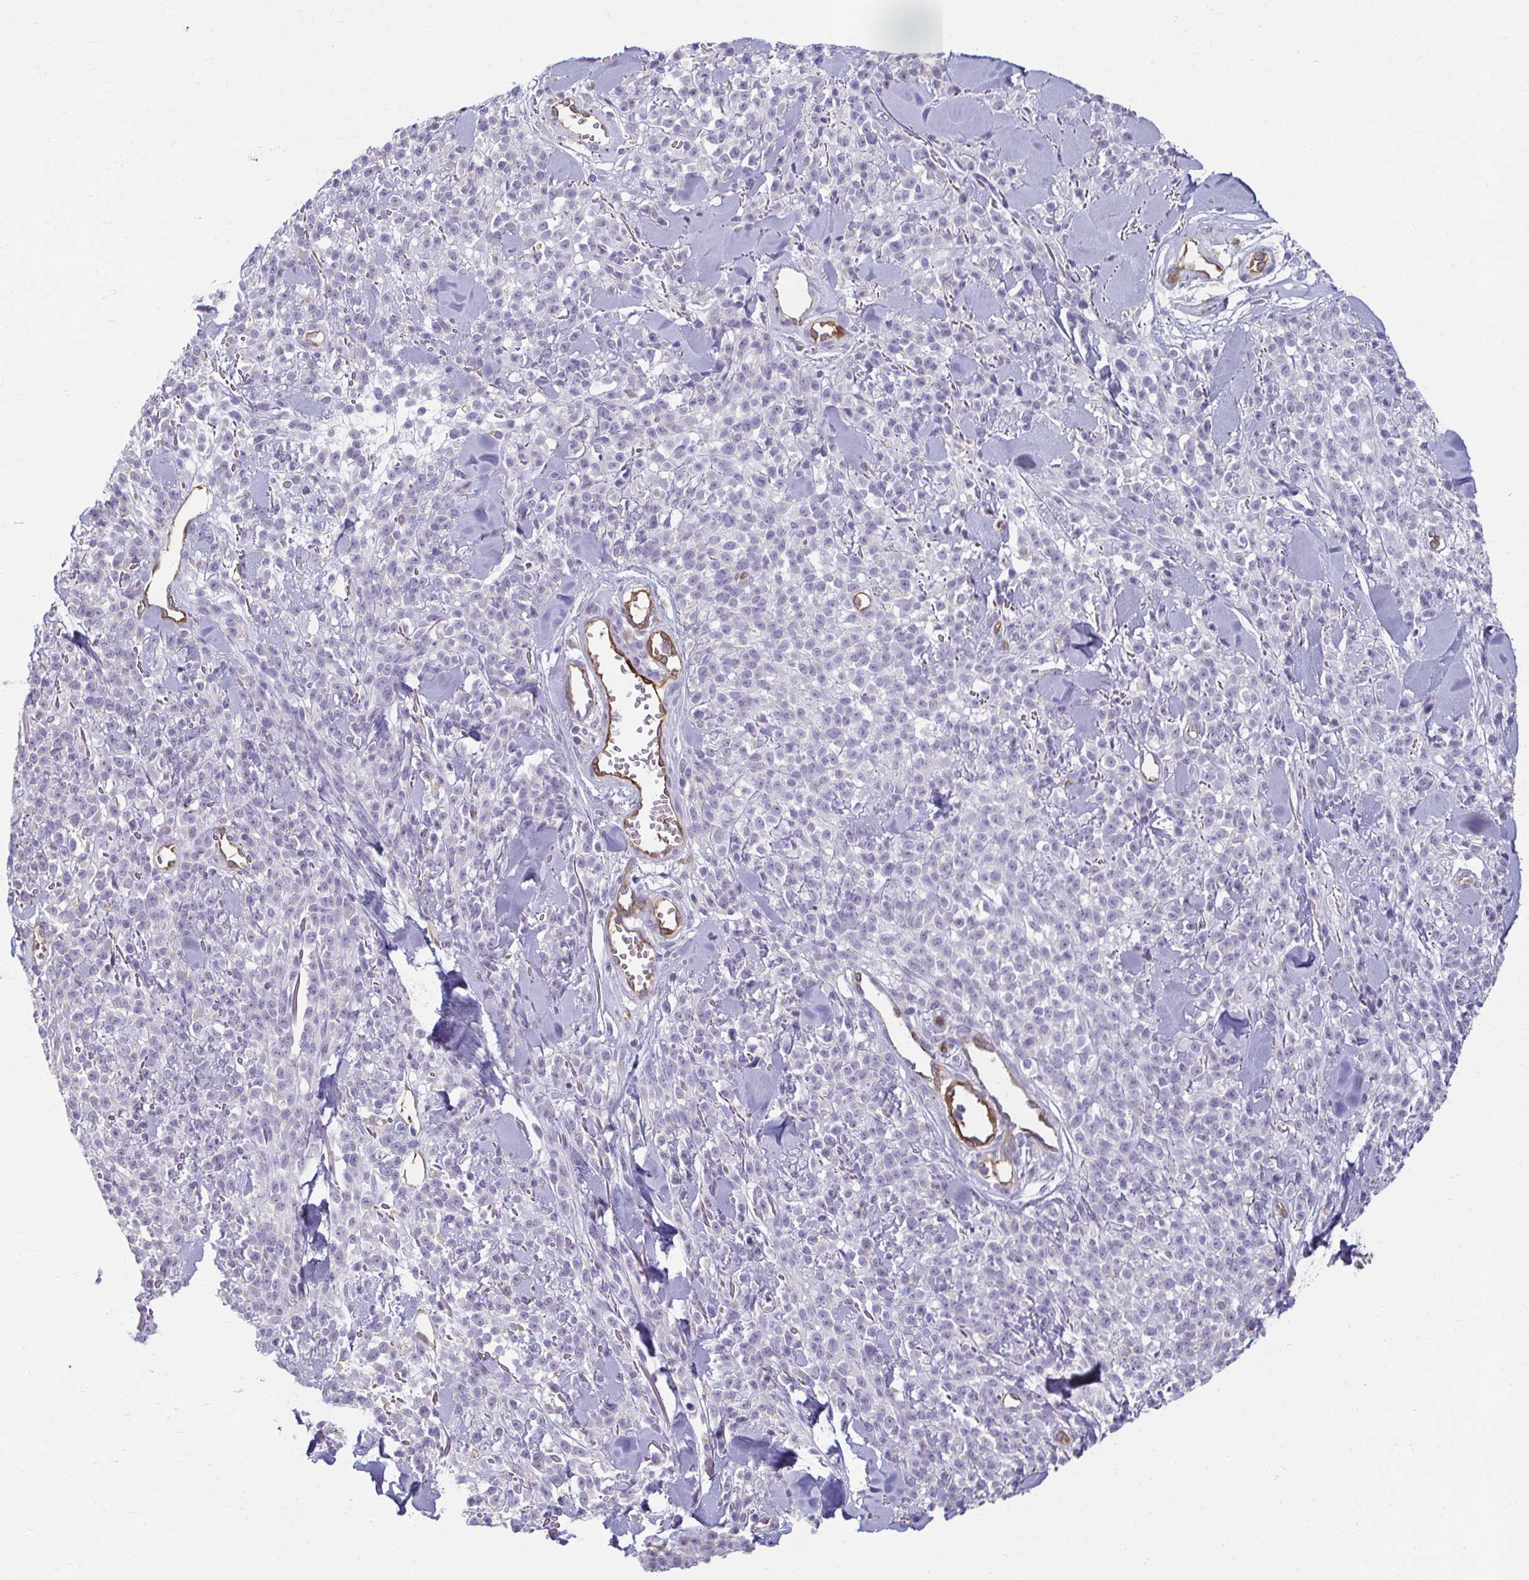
{"staining": {"intensity": "negative", "quantity": "none", "location": "none"}, "tissue": "melanoma", "cell_type": "Tumor cells", "image_type": "cancer", "snomed": [{"axis": "morphology", "description": "Malignant melanoma, NOS"}, {"axis": "topography", "description": "Skin"}, {"axis": "topography", "description": "Skin of trunk"}], "caption": "Human malignant melanoma stained for a protein using IHC displays no positivity in tumor cells.", "gene": "PDE2A", "patient": {"sex": "male", "age": 74}}